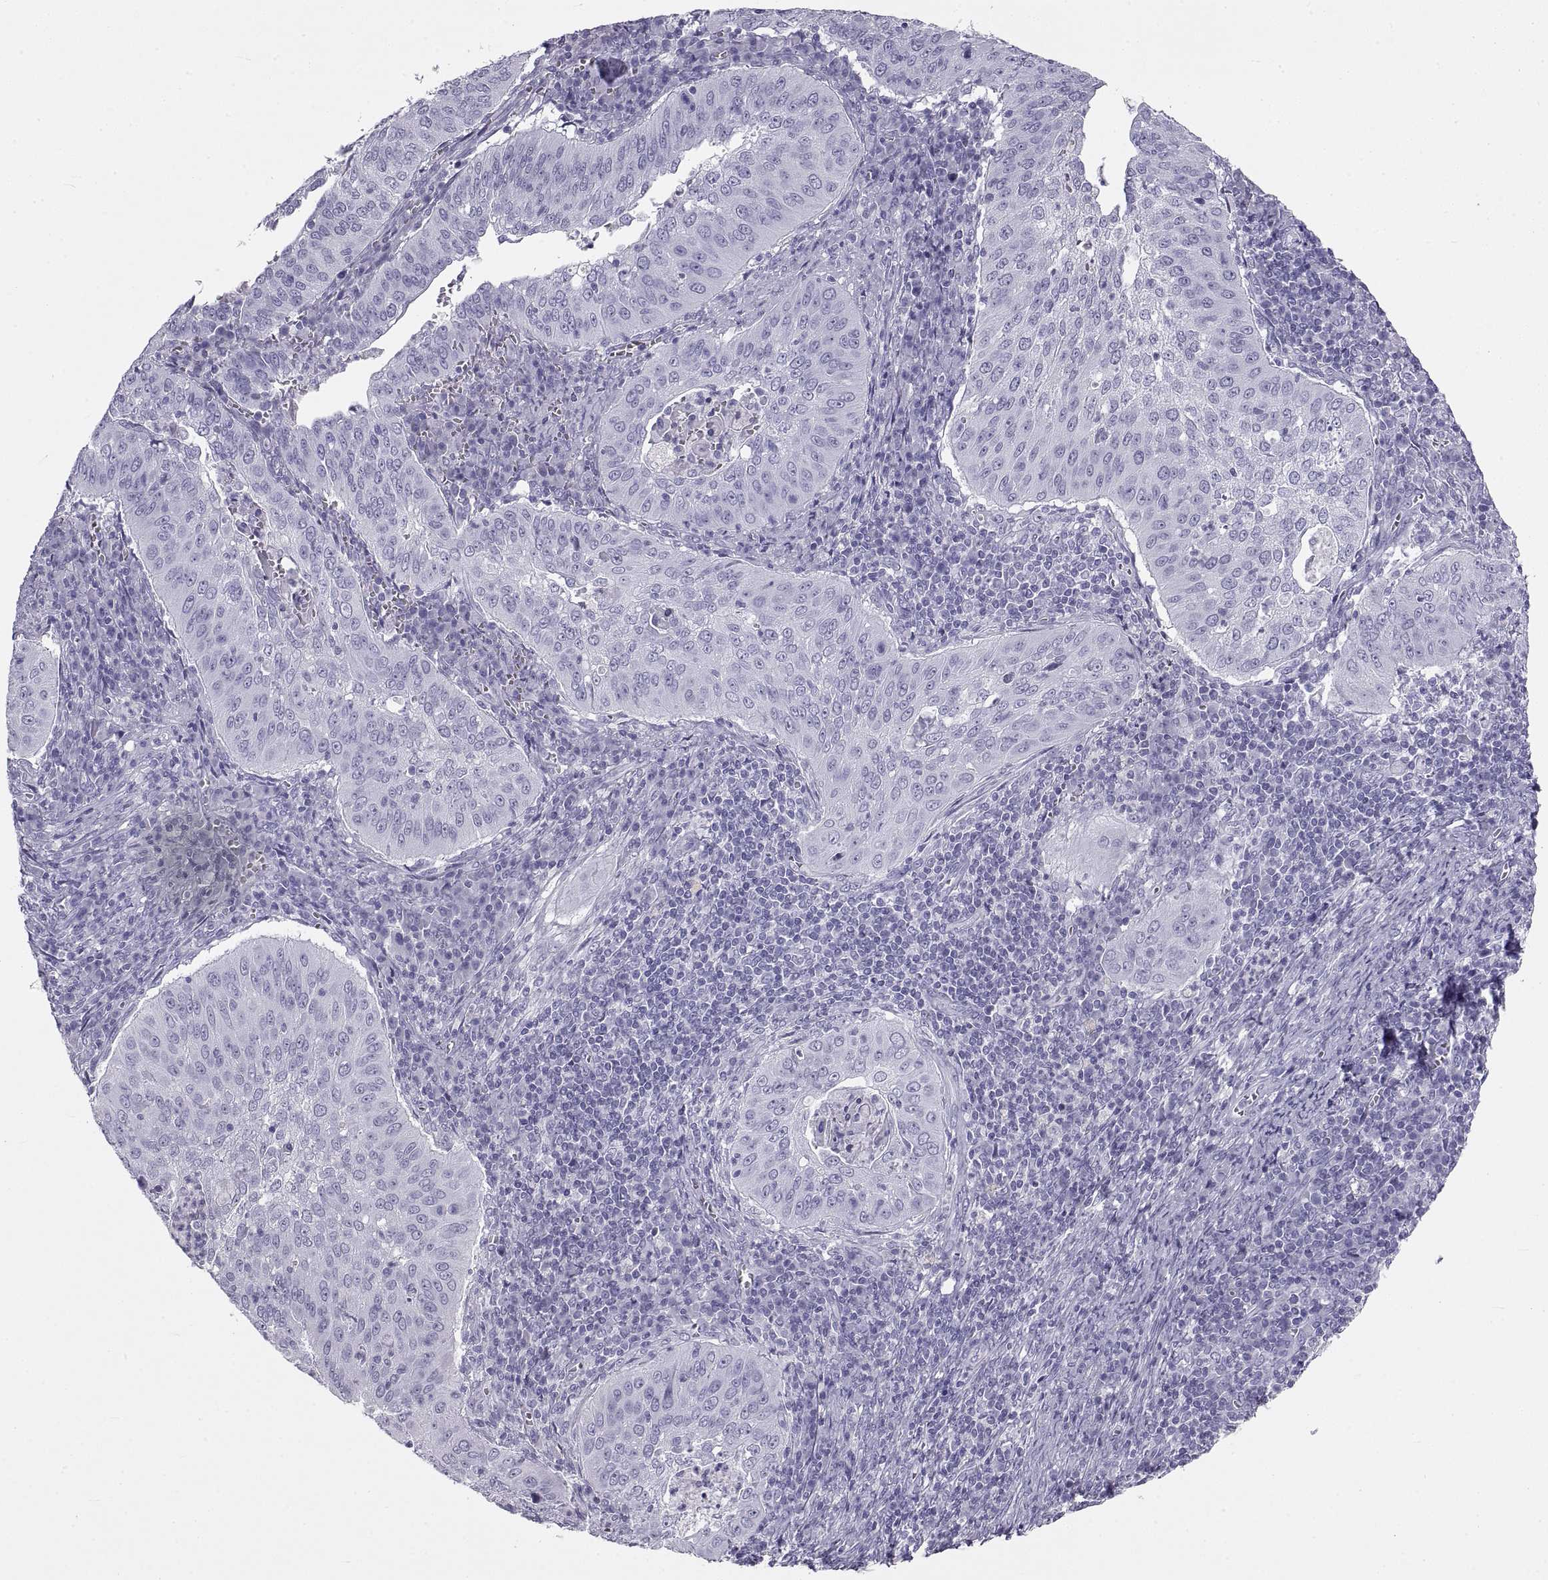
{"staining": {"intensity": "negative", "quantity": "none", "location": "none"}, "tissue": "cervical cancer", "cell_type": "Tumor cells", "image_type": "cancer", "snomed": [{"axis": "morphology", "description": "Squamous cell carcinoma, NOS"}, {"axis": "topography", "description": "Cervix"}], "caption": "A high-resolution histopathology image shows IHC staining of squamous cell carcinoma (cervical), which reveals no significant positivity in tumor cells. (Stains: DAB immunohistochemistry with hematoxylin counter stain, Microscopy: brightfield microscopy at high magnification).", "gene": "RLBP1", "patient": {"sex": "female", "age": 39}}